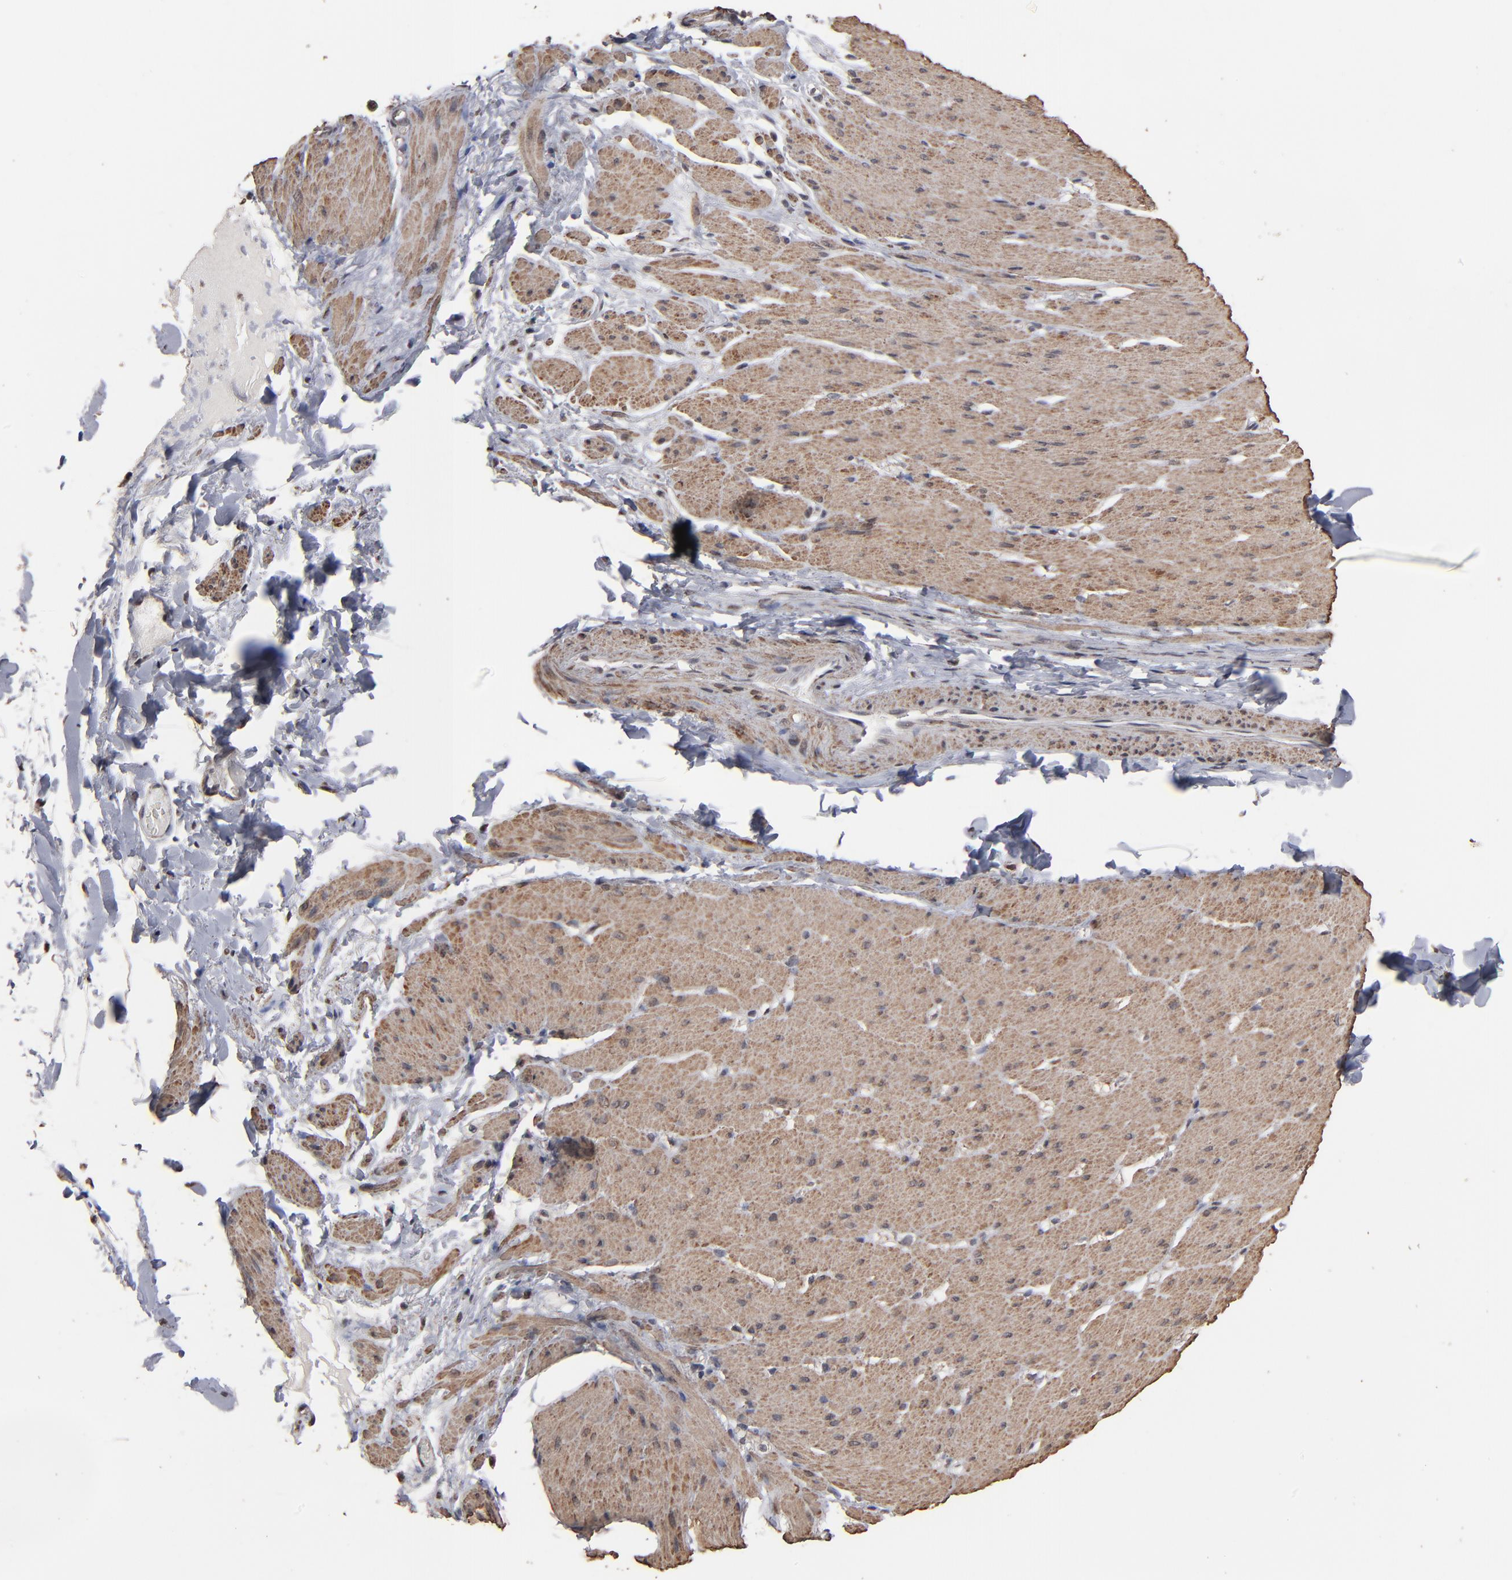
{"staining": {"intensity": "moderate", "quantity": ">75%", "location": "cytoplasmic/membranous"}, "tissue": "smooth muscle", "cell_type": "Smooth muscle cells", "image_type": "normal", "snomed": [{"axis": "morphology", "description": "Normal tissue, NOS"}, {"axis": "topography", "description": "Smooth muscle"}, {"axis": "topography", "description": "Colon"}], "caption": "Smooth muscle stained with IHC displays moderate cytoplasmic/membranous positivity in approximately >75% of smooth muscle cells.", "gene": "BNIP3", "patient": {"sex": "male", "age": 67}}